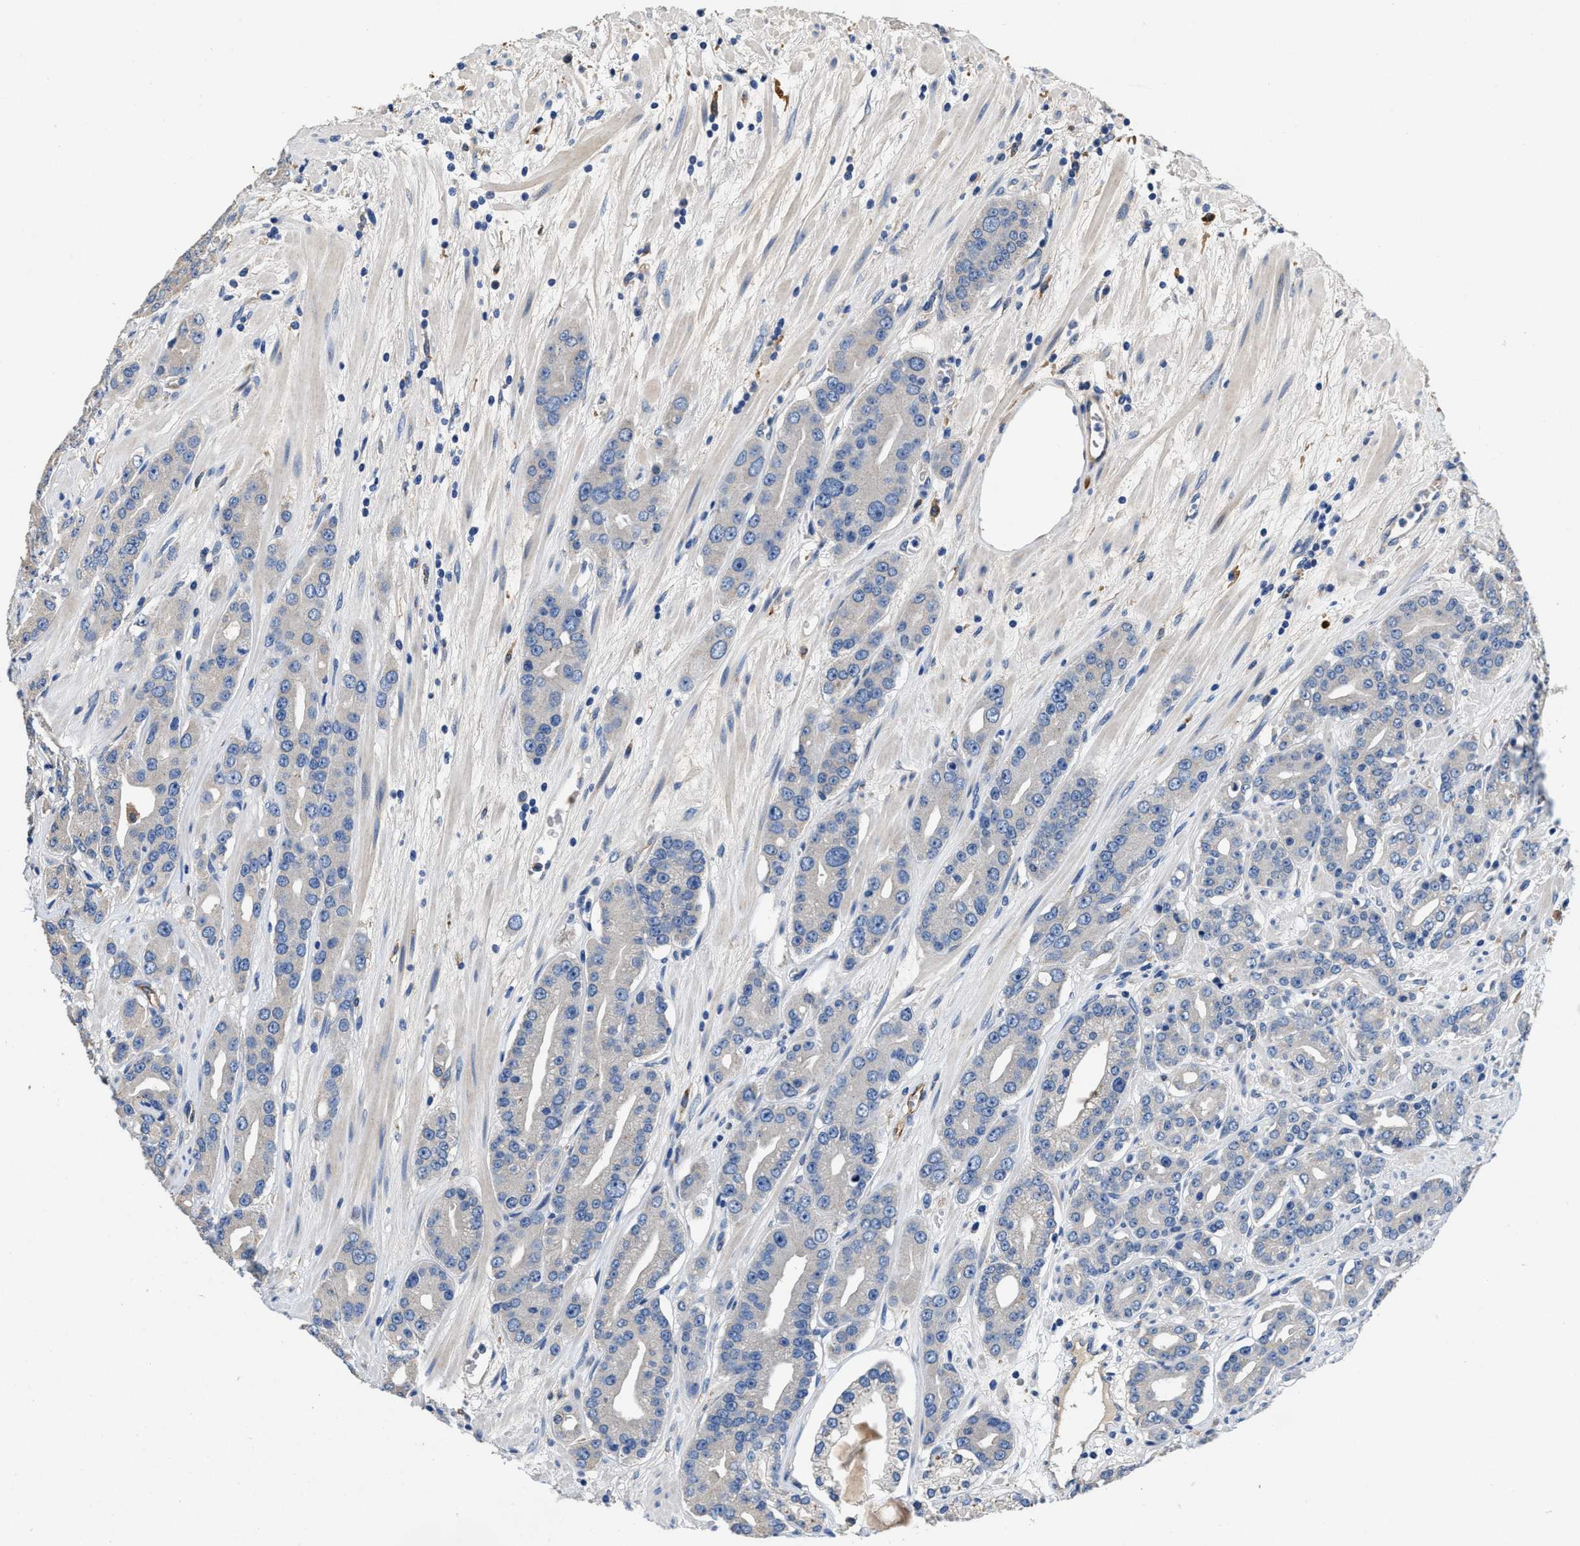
{"staining": {"intensity": "negative", "quantity": "none", "location": "none"}, "tissue": "prostate cancer", "cell_type": "Tumor cells", "image_type": "cancer", "snomed": [{"axis": "morphology", "description": "Adenocarcinoma, High grade"}, {"axis": "topography", "description": "Prostate"}], "caption": "Tumor cells are negative for brown protein staining in prostate cancer.", "gene": "PEG10", "patient": {"sex": "male", "age": 71}}